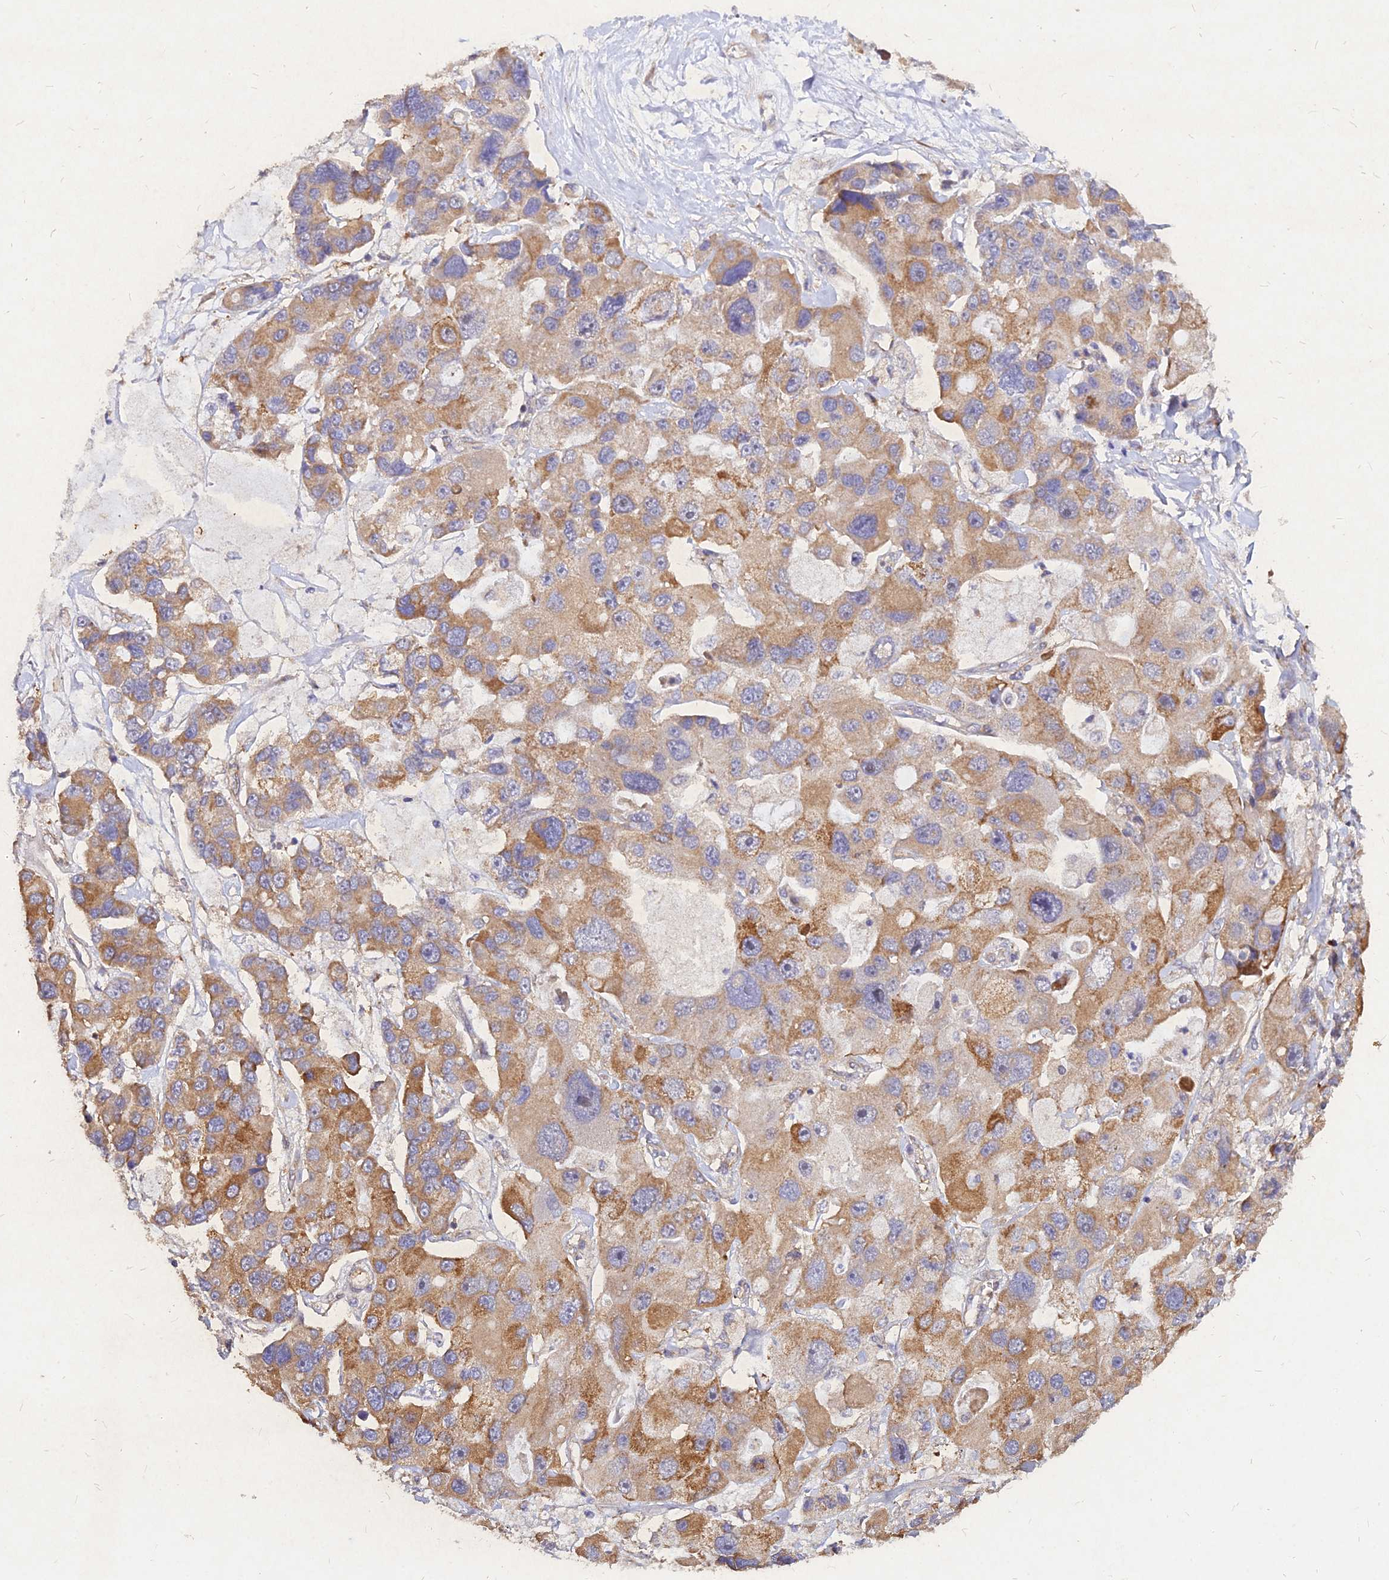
{"staining": {"intensity": "moderate", "quantity": "25%-75%", "location": "cytoplasmic/membranous"}, "tissue": "lung cancer", "cell_type": "Tumor cells", "image_type": "cancer", "snomed": [{"axis": "morphology", "description": "Adenocarcinoma, NOS"}, {"axis": "topography", "description": "Lung"}], "caption": "Tumor cells display moderate cytoplasmic/membranous staining in about 25%-75% of cells in lung adenocarcinoma.", "gene": "SKA1", "patient": {"sex": "female", "age": 54}}